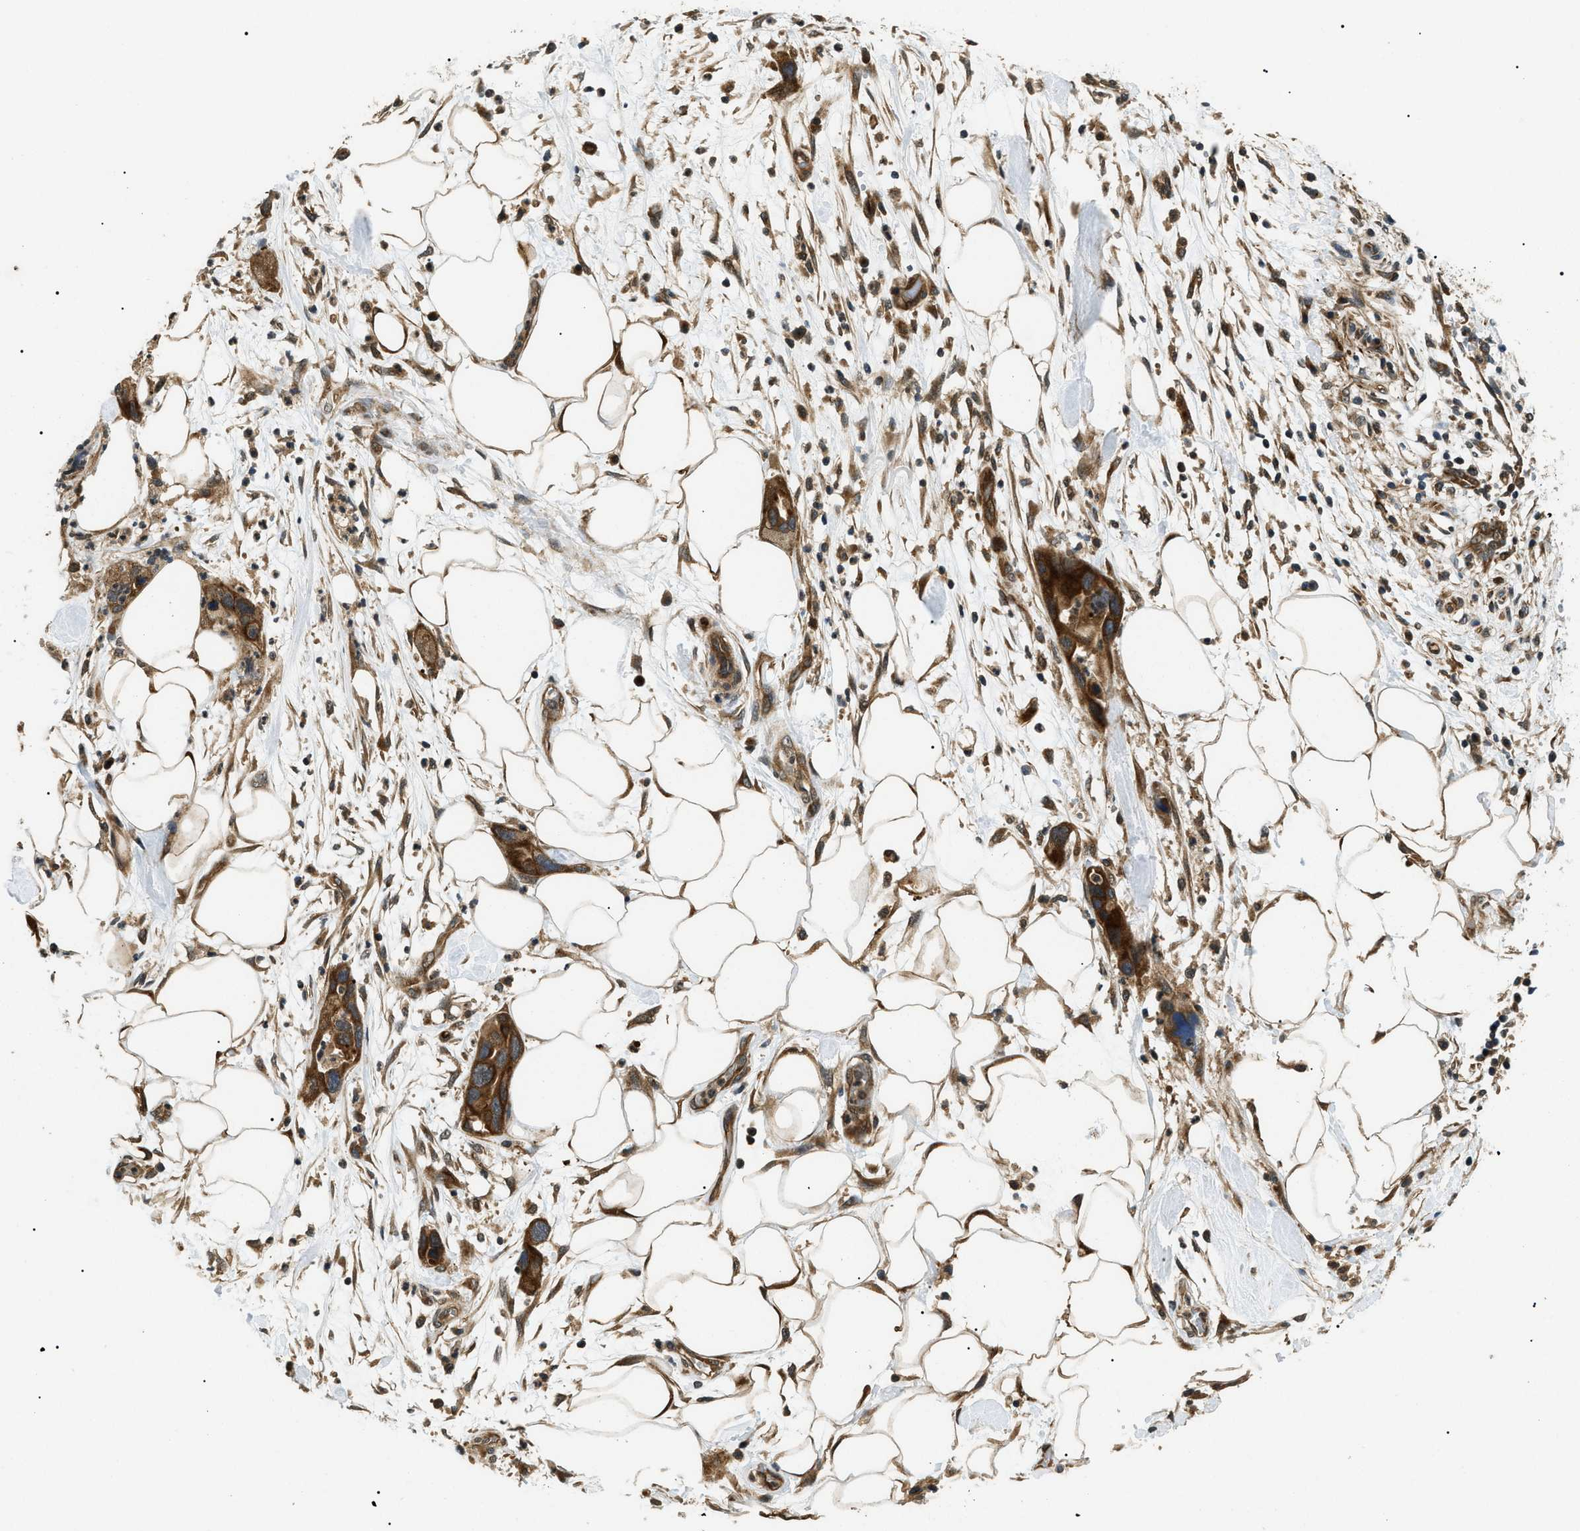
{"staining": {"intensity": "moderate", "quantity": ">75%", "location": "cytoplasmic/membranous"}, "tissue": "pancreatic cancer", "cell_type": "Tumor cells", "image_type": "cancer", "snomed": [{"axis": "morphology", "description": "Adenocarcinoma, NOS"}, {"axis": "topography", "description": "Pancreas"}], "caption": "Immunohistochemistry (IHC) micrograph of neoplastic tissue: adenocarcinoma (pancreatic) stained using immunohistochemistry (IHC) demonstrates medium levels of moderate protein expression localized specifically in the cytoplasmic/membranous of tumor cells, appearing as a cytoplasmic/membranous brown color.", "gene": "ATP6AP1", "patient": {"sex": "female", "age": 71}}